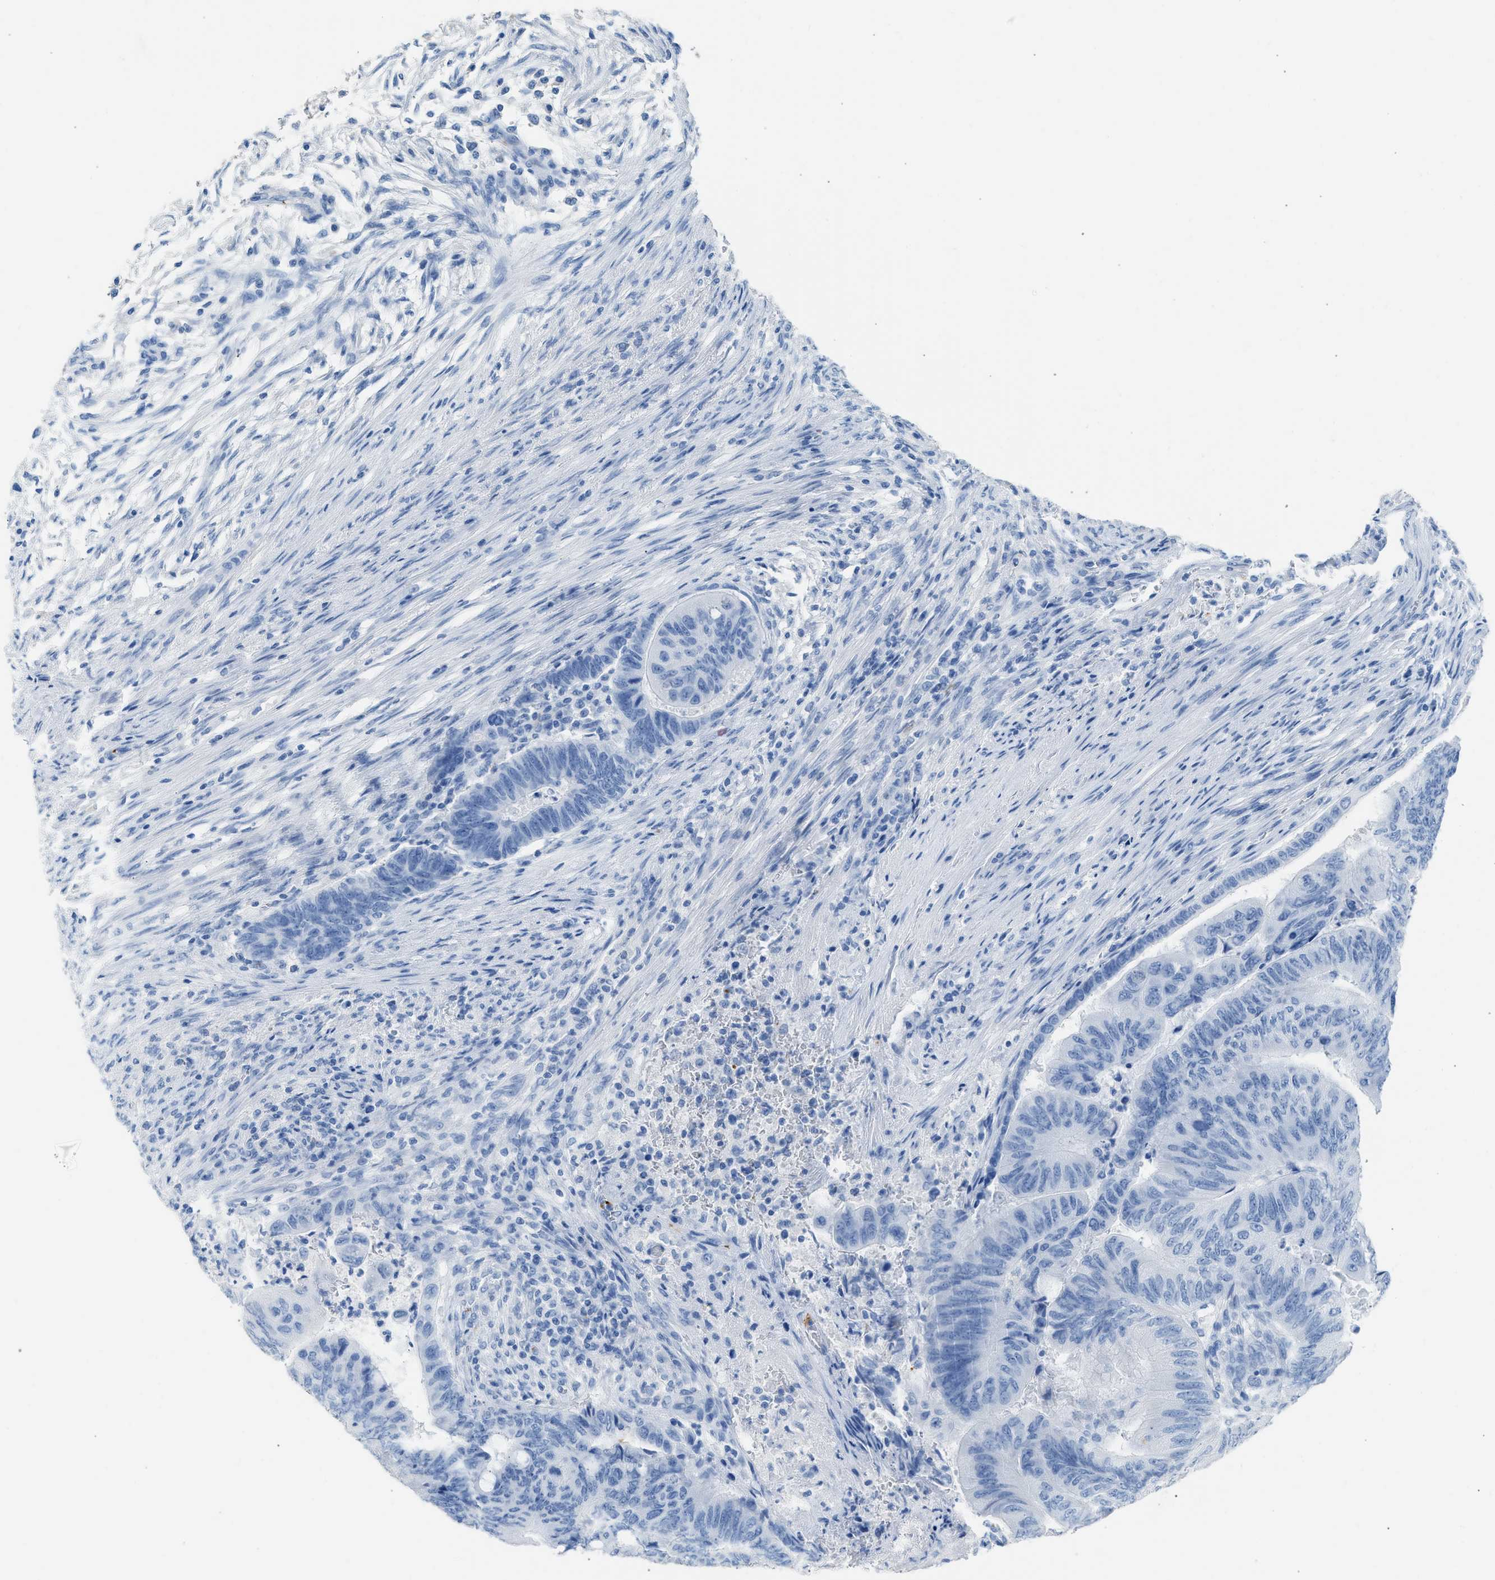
{"staining": {"intensity": "negative", "quantity": "none", "location": "none"}, "tissue": "colorectal cancer", "cell_type": "Tumor cells", "image_type": "cancer", "snomed": [{"axis": "morphology", "description": "Normal tissue, NOS"}, {"axis": "morphology", "description": "Adenocarcinoma, NOS"}, {"axis": "topography", "description": "Rectum"}, {"axis": "topography", "description": "Peripheral nerve tissue"}], "caption": "High magnification brightfield microscopy of adenocarcinoma (colorectal) stained with DAB (brown) and counterstained with hematoxylin (blue): tumor cells show no significant positivity.", "gene": "FAIM2", "patient": {"sex": "male", "age": 92}}